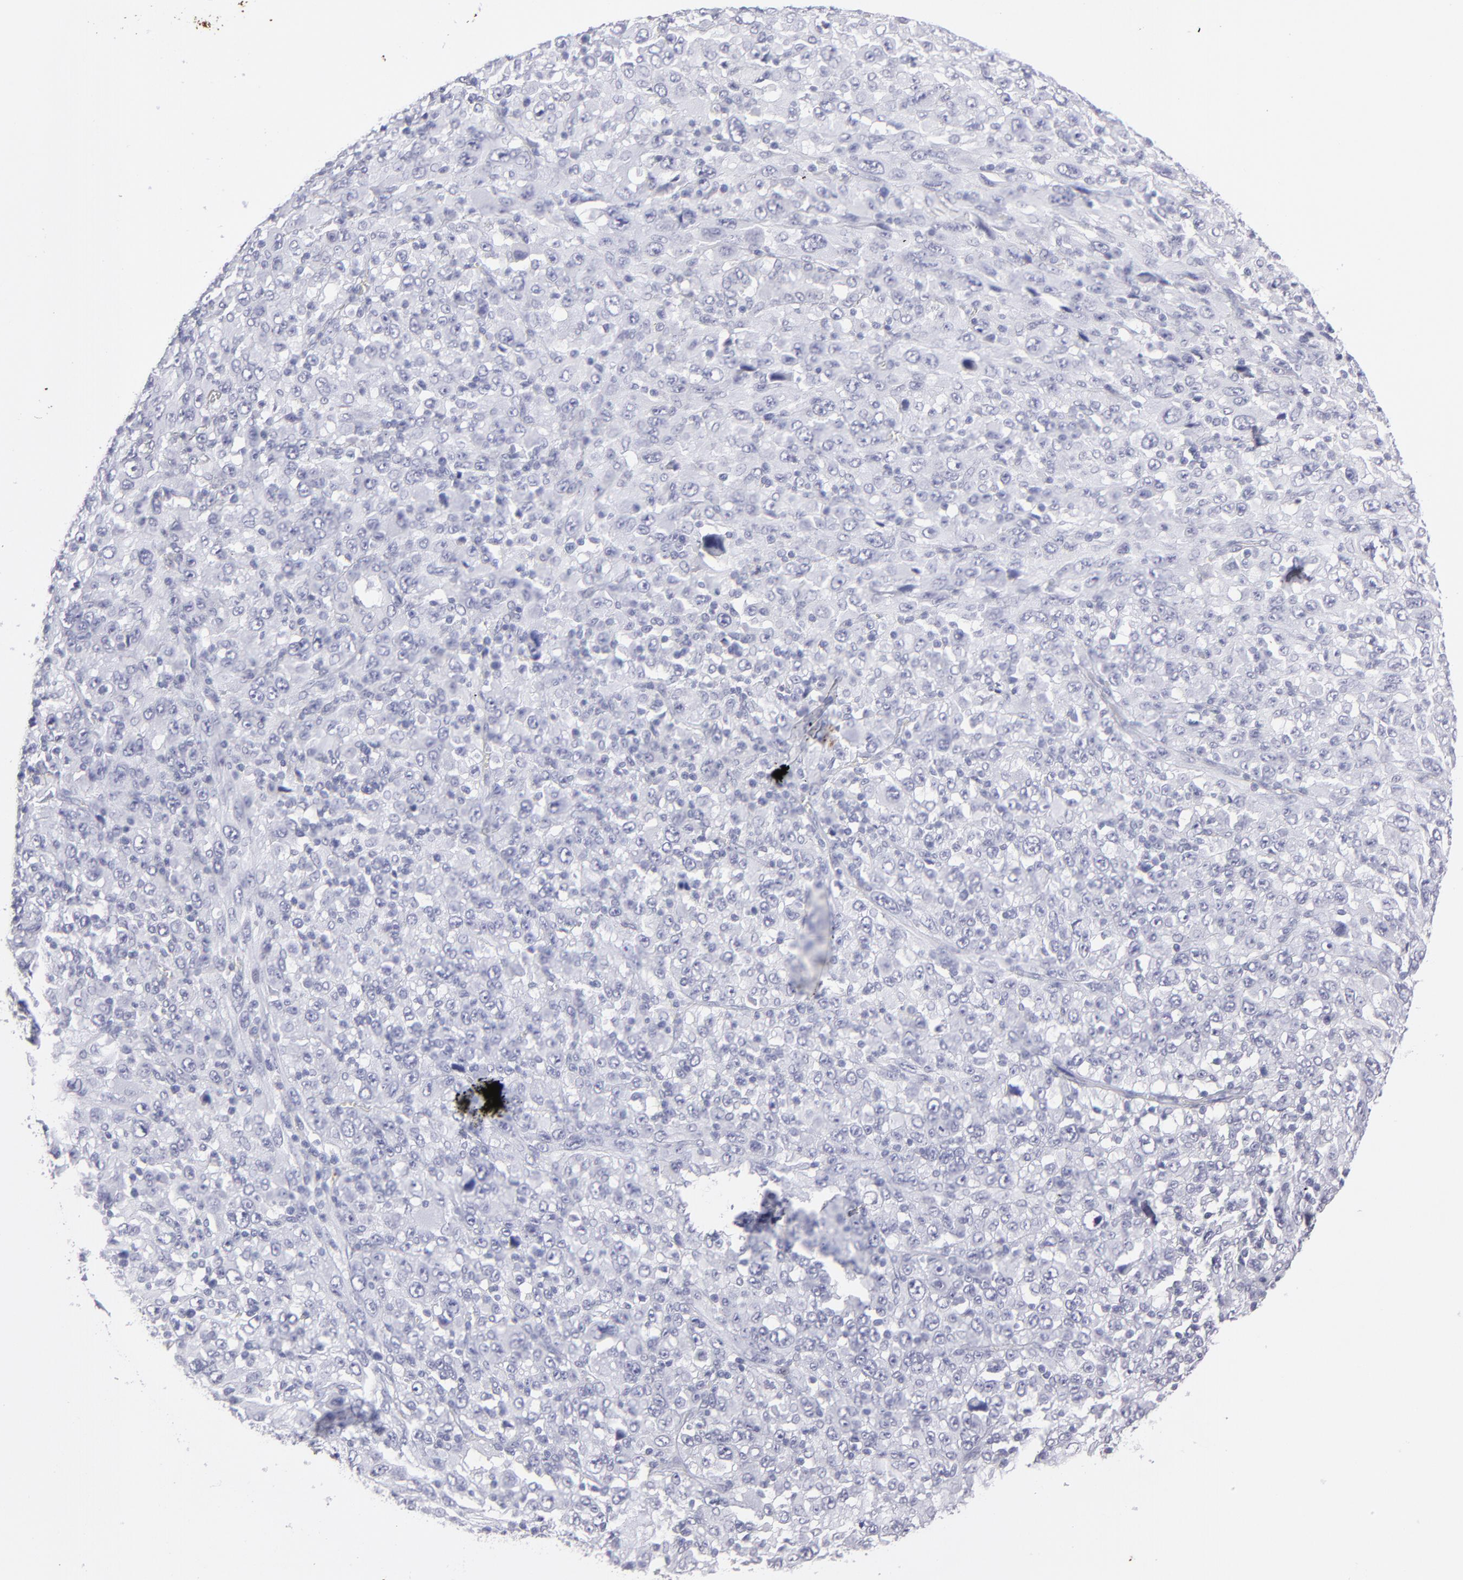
{"staining": {"intensity": "negative", "quantity": "none", "location": "none"}, "tissue": "melanoma", "cell_type": "Tumor cells", "image_type": "cancer", "snomed": [{"axis": "morphology", "description": "Malignant melanoma, Metastatic site"}, {"axis": "topography", "description": "Skin"}], "caption": "Tumor cells are negative for protein expression in human melanoma.", "gene": "ALDOB", "patient": {"sex": "female", "age": 56}}